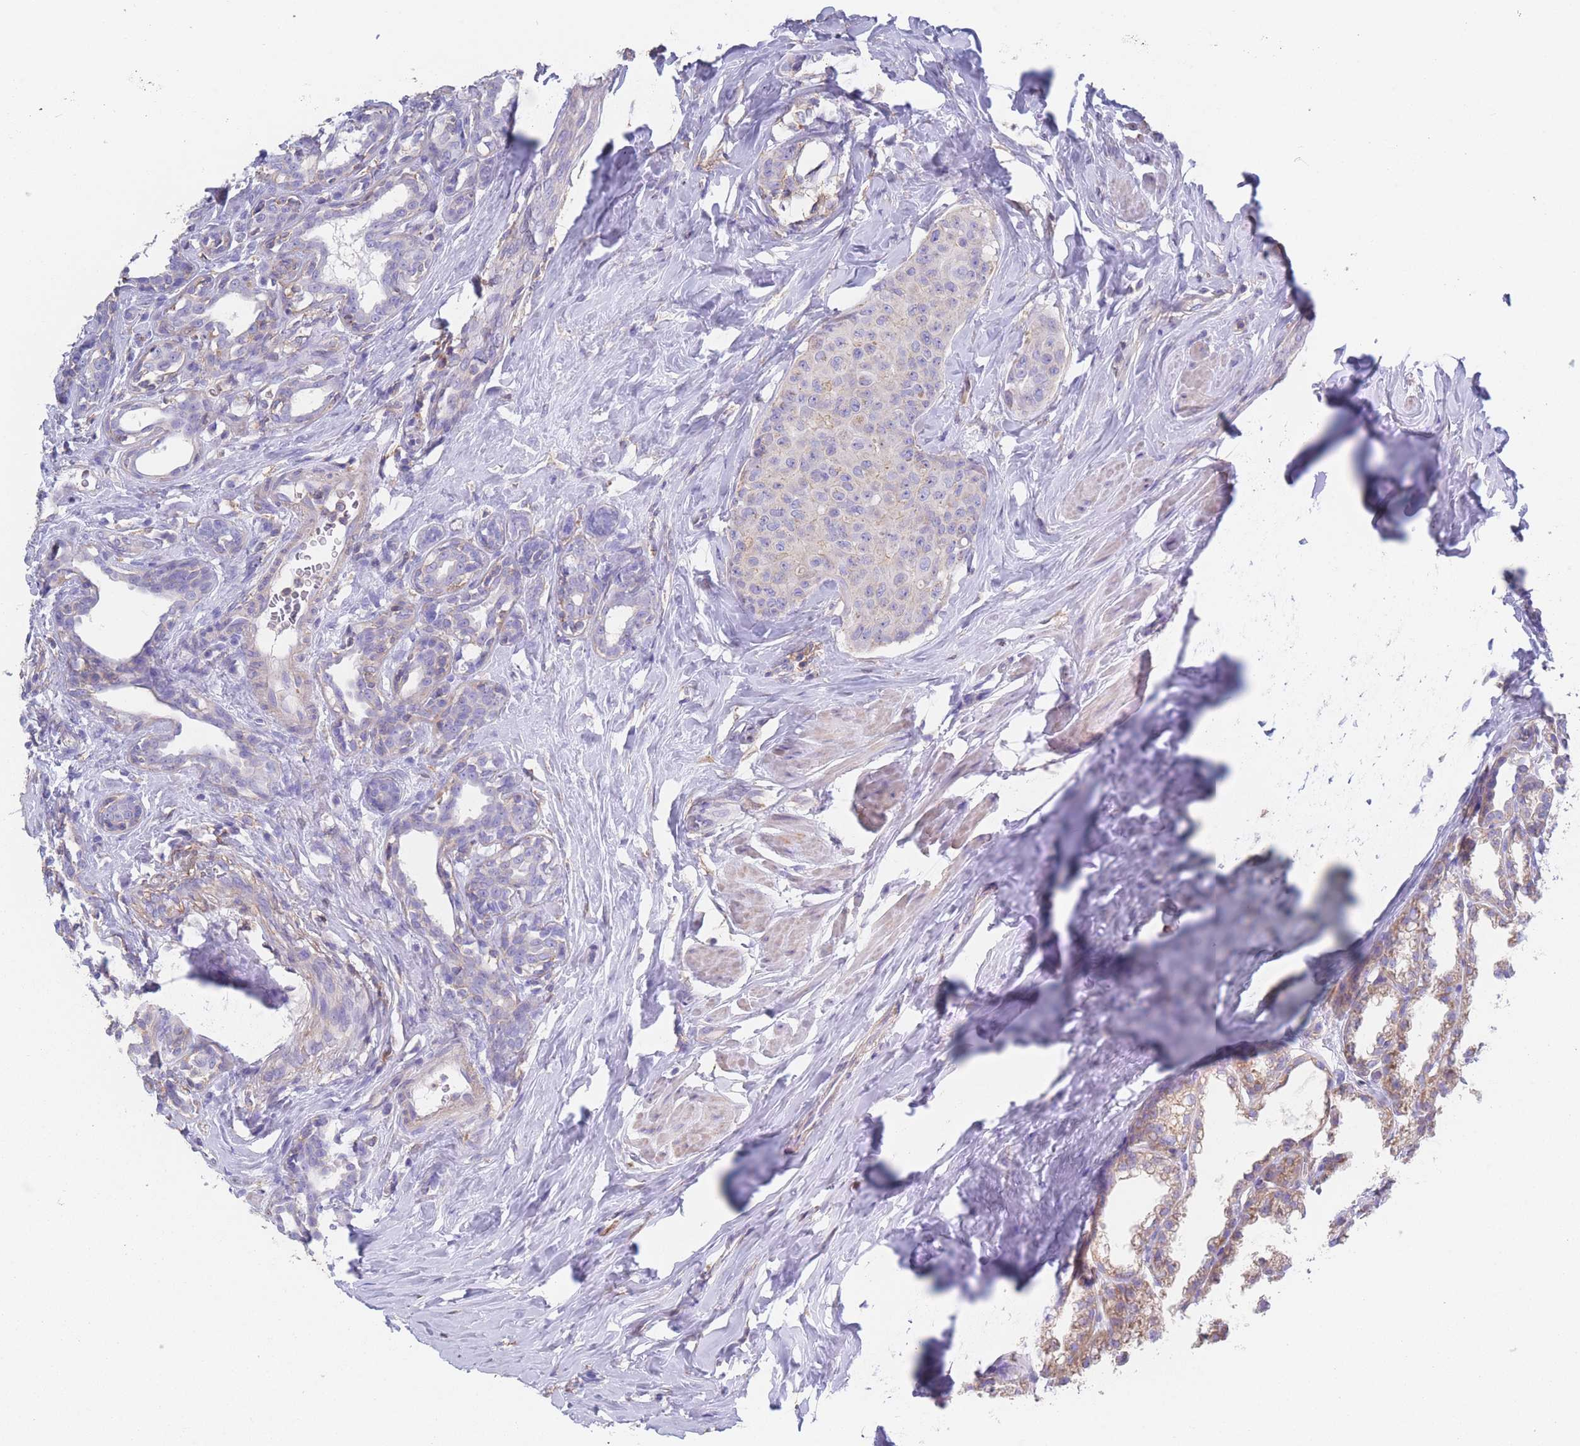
{"staining": {"intensity": "negative", "quantity": "none", "location": "none"}, "tissue": "breast cancer", "cell_type": "Tumor cells", "image_type": "cancer", "snomed": [{"axis": "morphology", "description": "Duct carcinoma"}, {"axis": "topography", "description": "Breast"}], "caption": "Breast invasive ductal carcinoma stained for a protein using IHC demonstrates no staining tumor cells.", "gene": "ADH1A", "patient": {"sex": "female", "age": 40}}